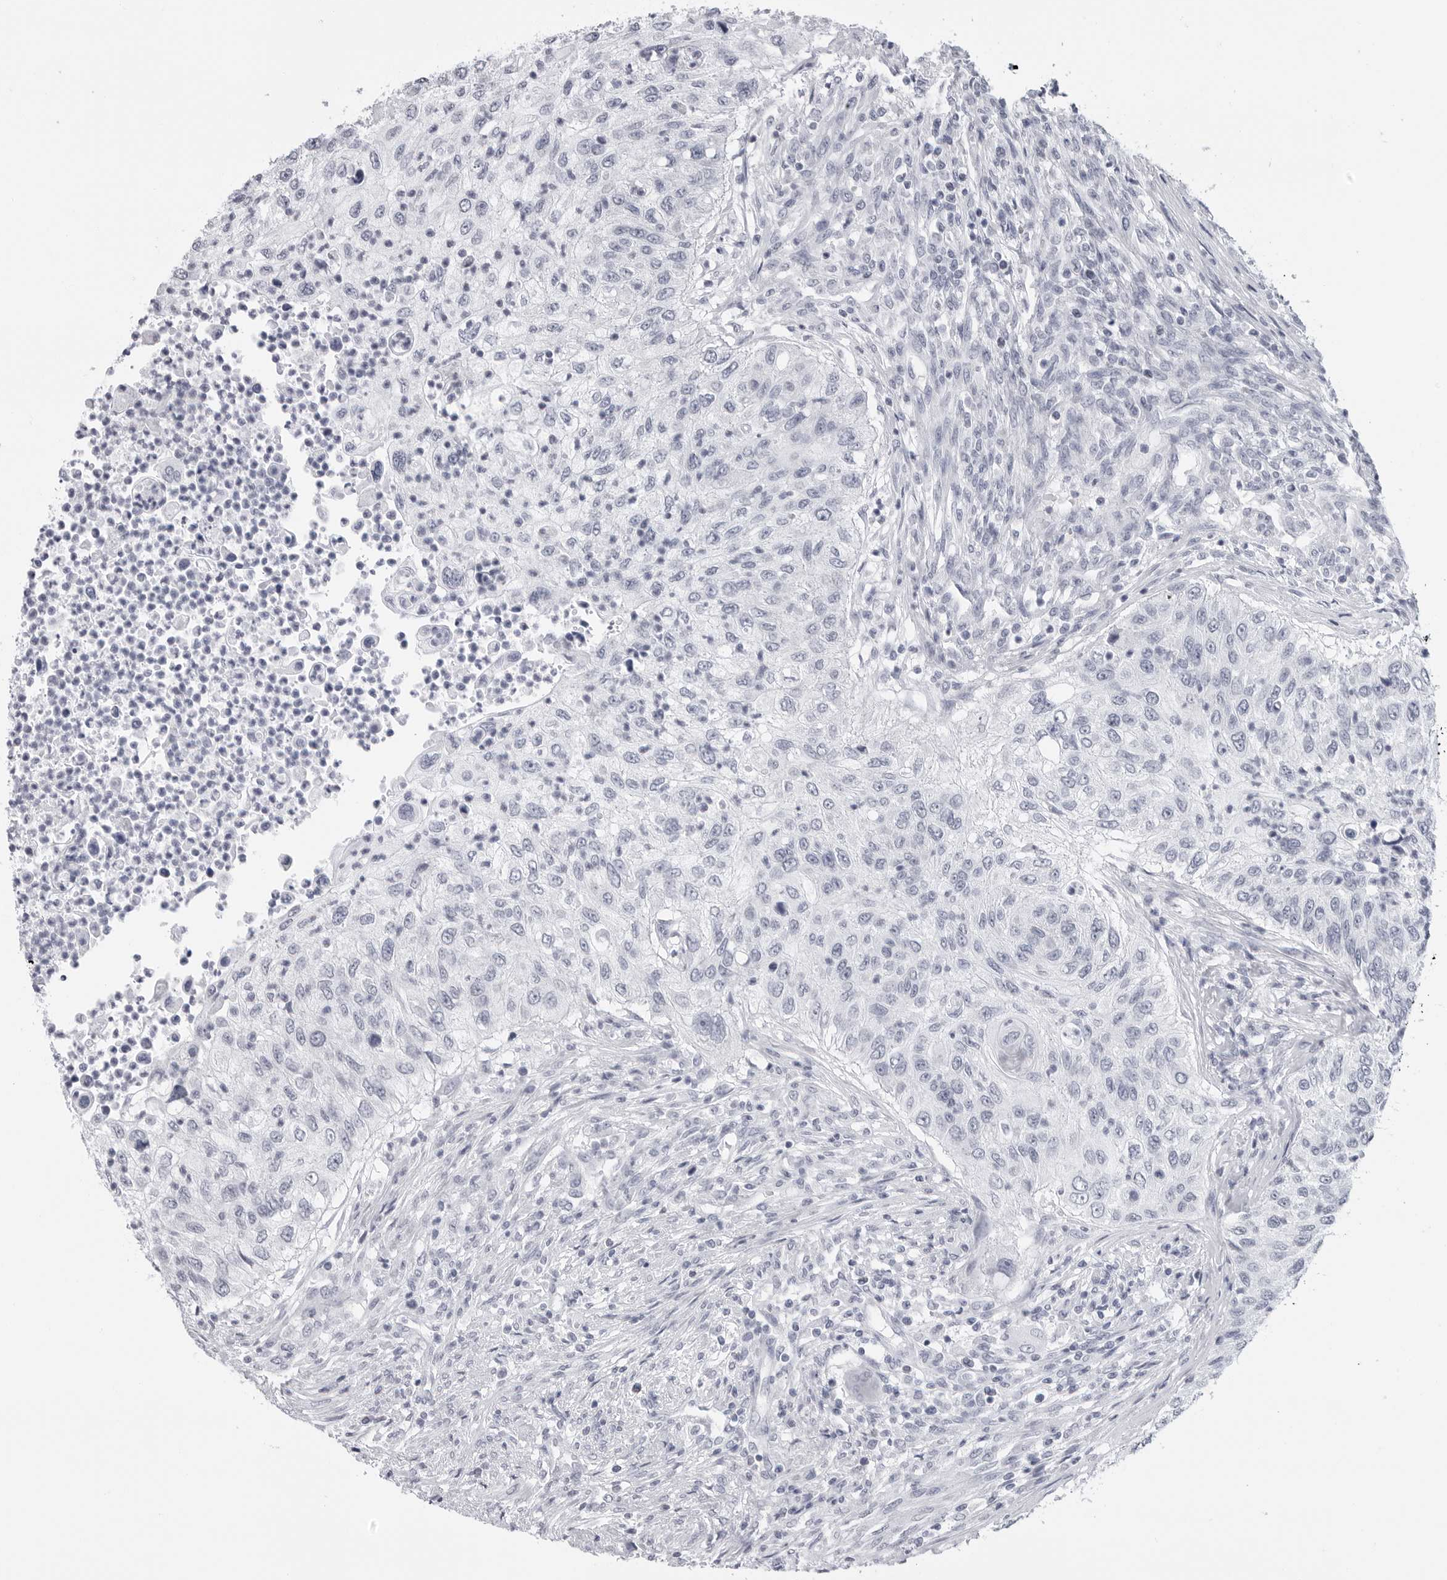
{"staining": {"intensity": "negative", "quantity": "none", "location": "none"}, "tissue": "urothelial cancer", "cell_type": "Tumor cells", "image_type": "cancer", "snomed": [{"axis": "morphology", "description": "Urothelial carcinoma, High grade"}, {"axis": "topography", "description": "Urinary bladder"}], "caption": "This is an immunohistochemistry histopathology image of urothelial cancer. There is no expression in tumor cells.", "gene": "PGA3", "patient": {"sex": "female", "age": 60}}